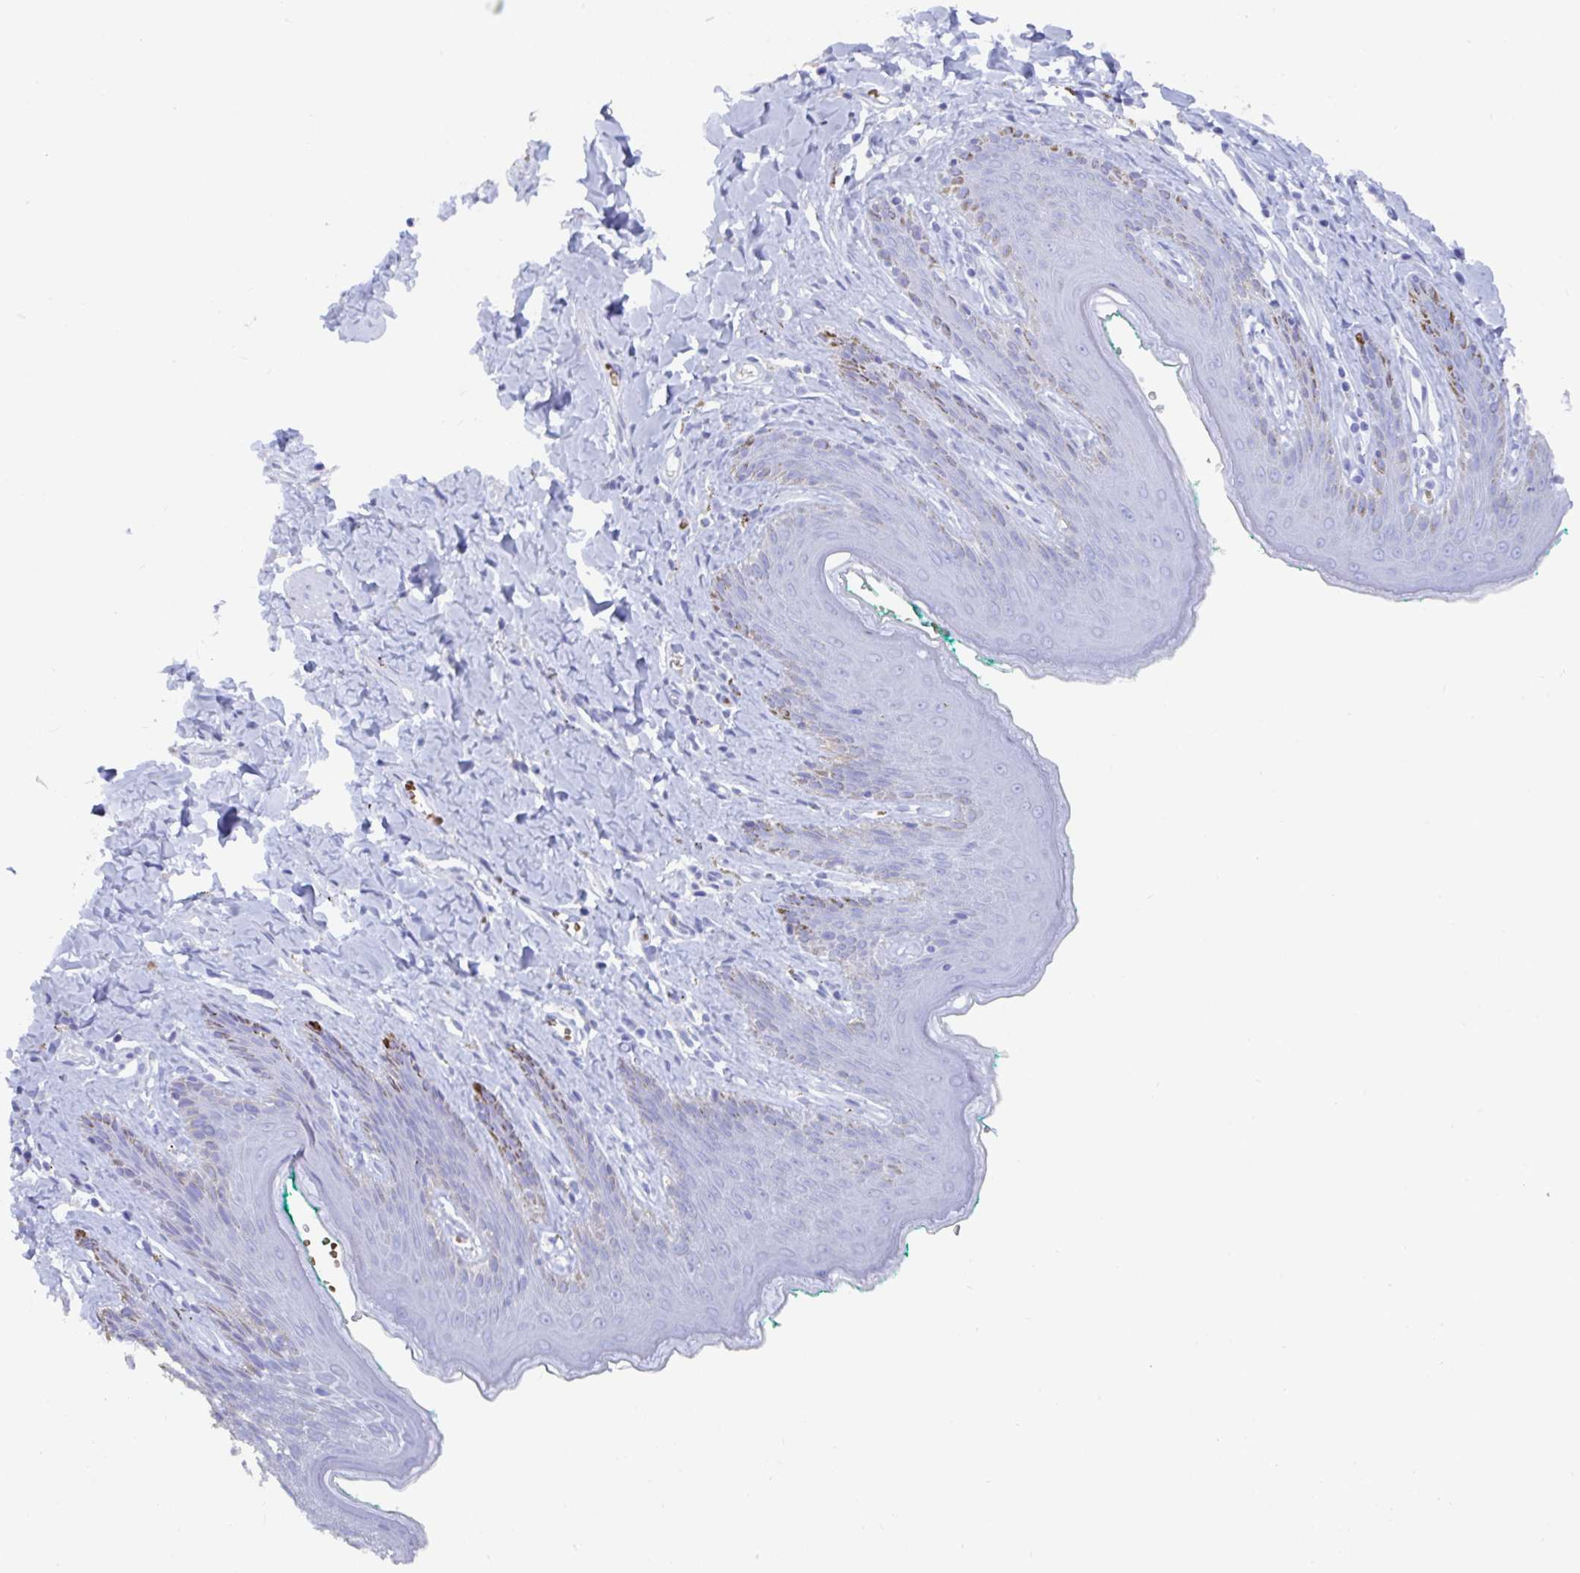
{"staining": {"intensity": "negative", "quantity": "none", "location": "none"}, "tissue": "skin", "cell_type": "Epidermal cells", "image_type": "normal", "snomed": [{"axis": "morphology", "description": "Normal tissue, NOS"}, {"axis": "topography", "description": "Vulva"}, {"axis": "topography", "description": "Peripheral nerve tissue"}], "caption": "High power microscopy micrograph of an immunohistochemistry image of unremarkable skin, revealing no significant positivity in epidermal cells.", "gene": "CLDN8", "patient": {"sex": "female", "age": 66}}